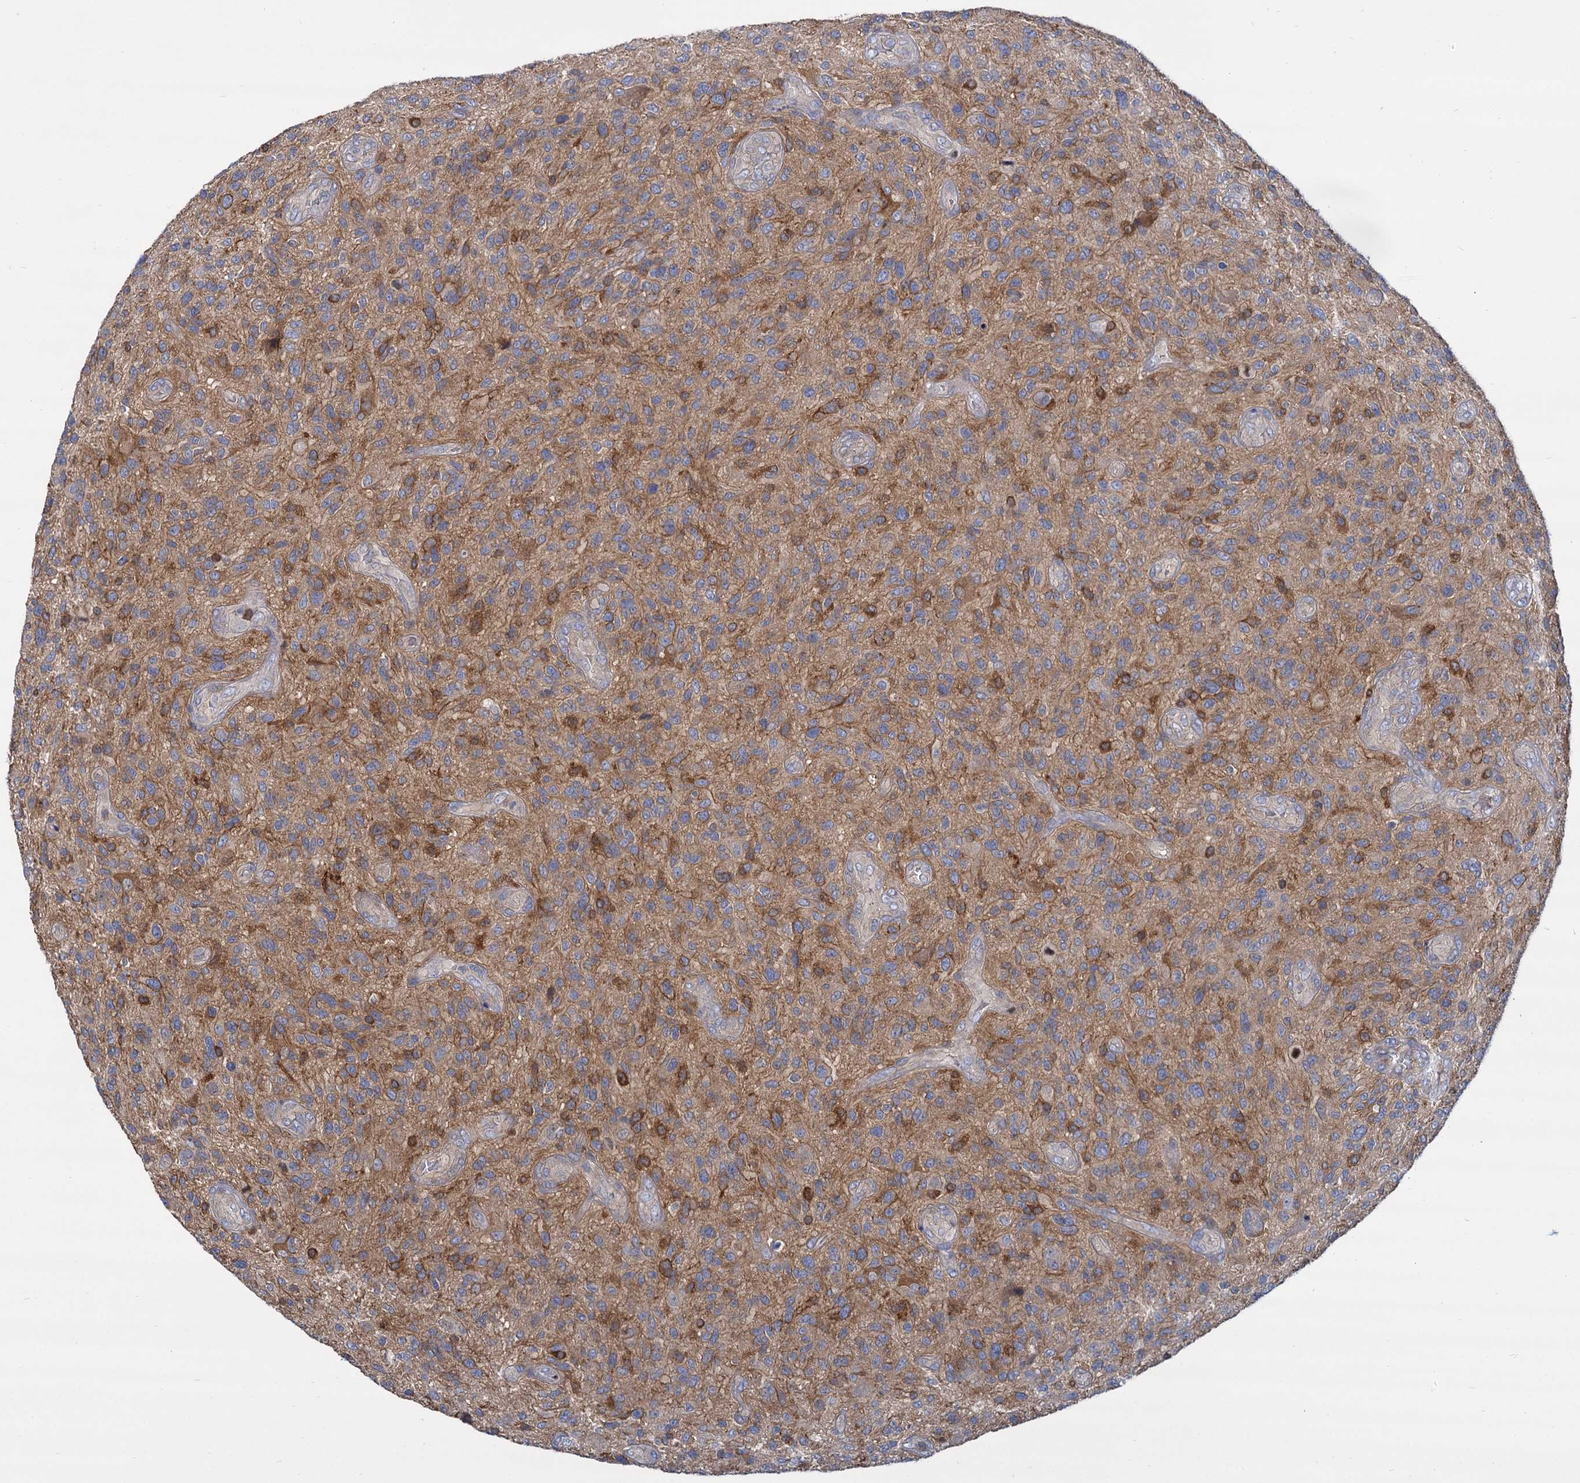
{"staining": {"intensity": "weak", "quantity": "25%-75%", "location": "cytoplasmic/membranous"}, "tissue": "glioma", "cell_type": "Tumor cells", "image_type": "cancer", "snomed": [{"axis": "morphology", "description": "Glioma, malignant, High grade"}, {"axis": "topography", "description": "Brain"}], "caption": "An immunohistochemistry (IHC) image of tumor tissue is shown. Protein staining in brown highlights weak cytoplasmic/membranous positivity in glioma within tumor cells. (DAB IHC with brightfield microscopy, high magnification).", "gene": "GCLC", "patient": {"sex": "male", "age": 47}}